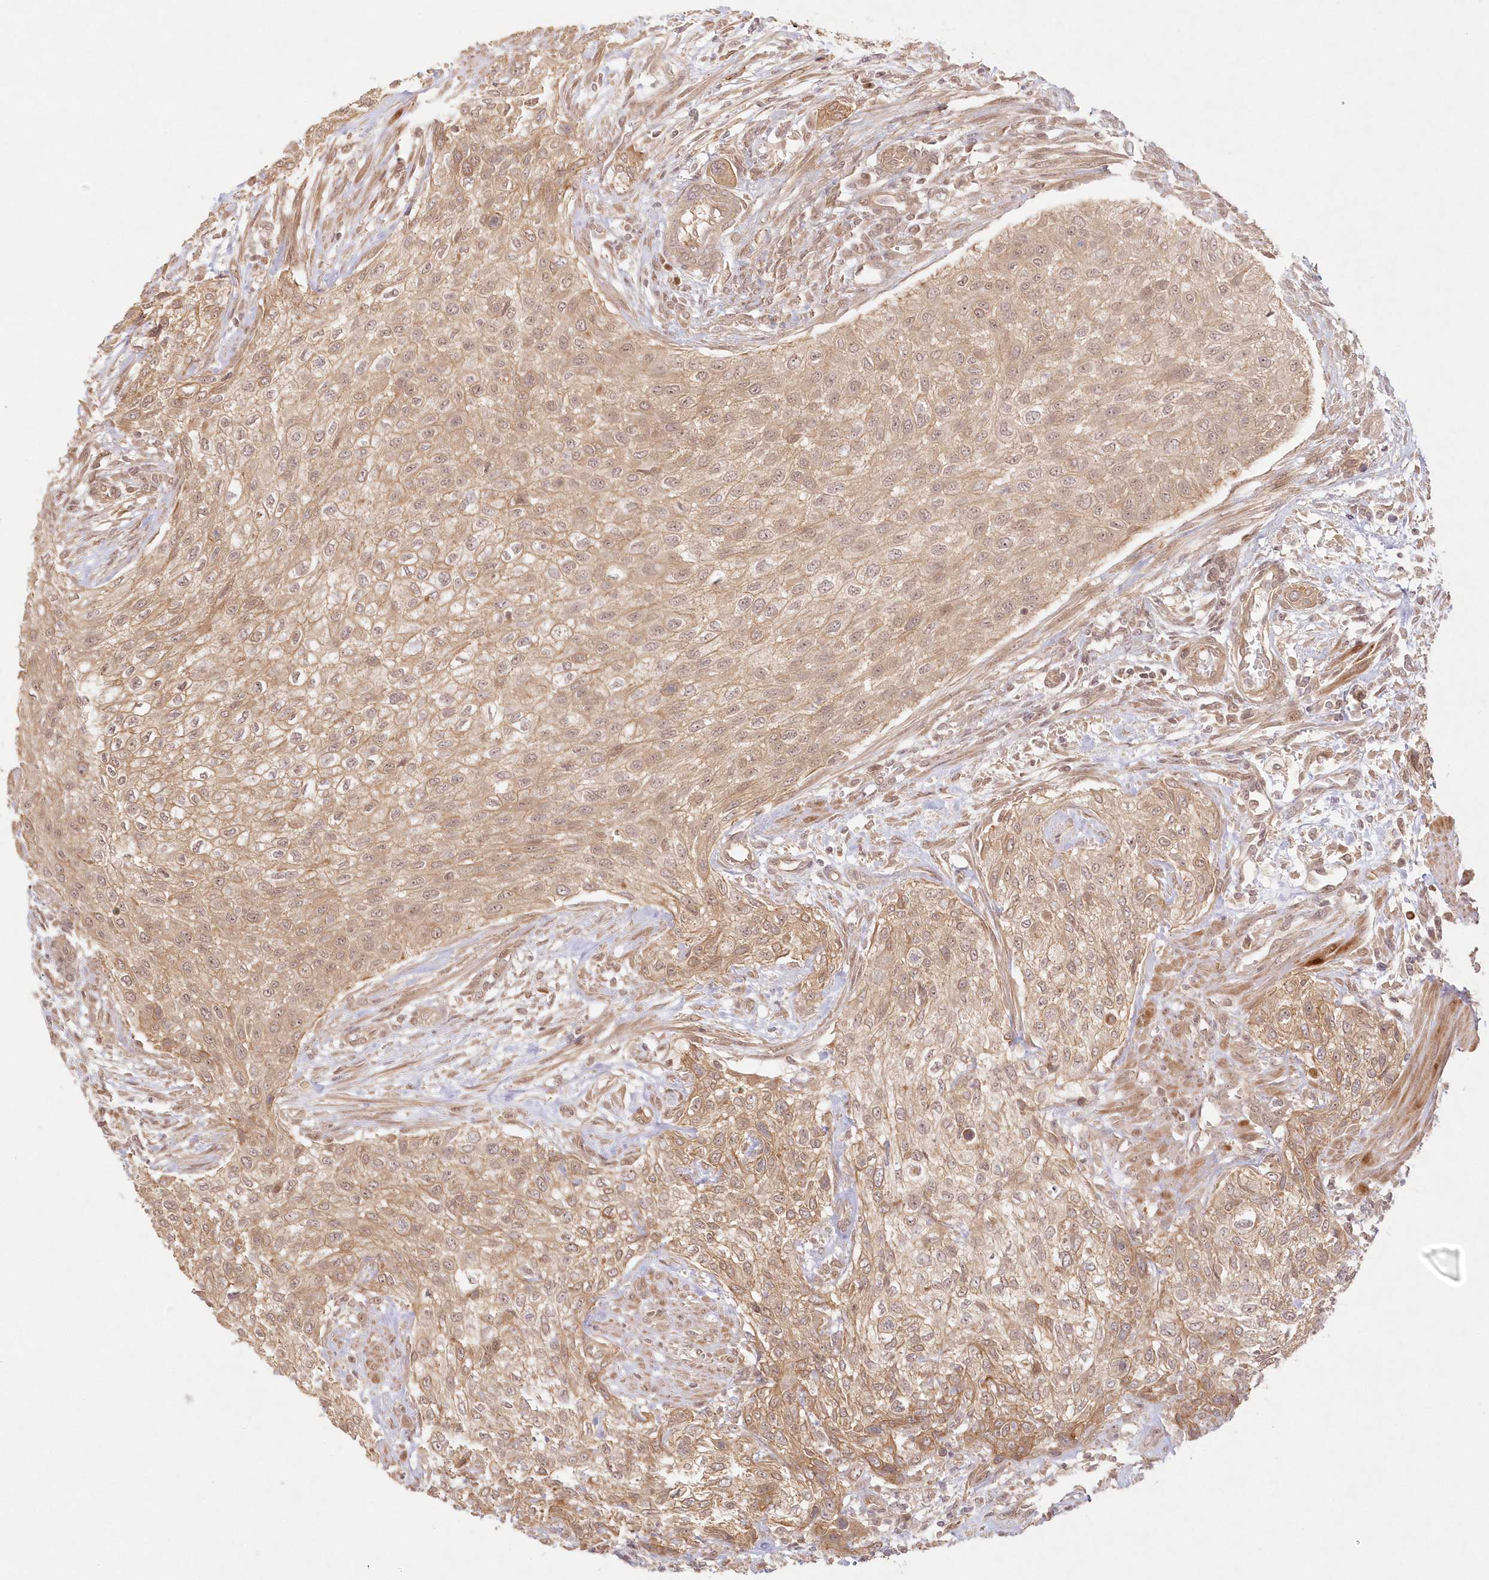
{"staining": {"intensity": "moderate", "quantity": ">75%", "location": "cytoplasmic/membranous"}, "tissue": "urothelial cancer", "cell_type": "Tumor cells", "image_type": "cancer", "snomed": [{"axis": "morphology", "description": "Urothelial carcinoma, High grade"}, {"axis": "topography", "description": "Urinary bladder"}], "caption": "This histopathology image reveals urothelial carcinoma (high-grade) stained with immunohistochemistry (IHC) to label a protein in brown. The cytoplasmic/membranous of tumor cells show moderate positivity for the protein. Nuclei are counter-stained blue.", "gene": "KIAA0232", "patient": {"sex": "male", "age": 35}}